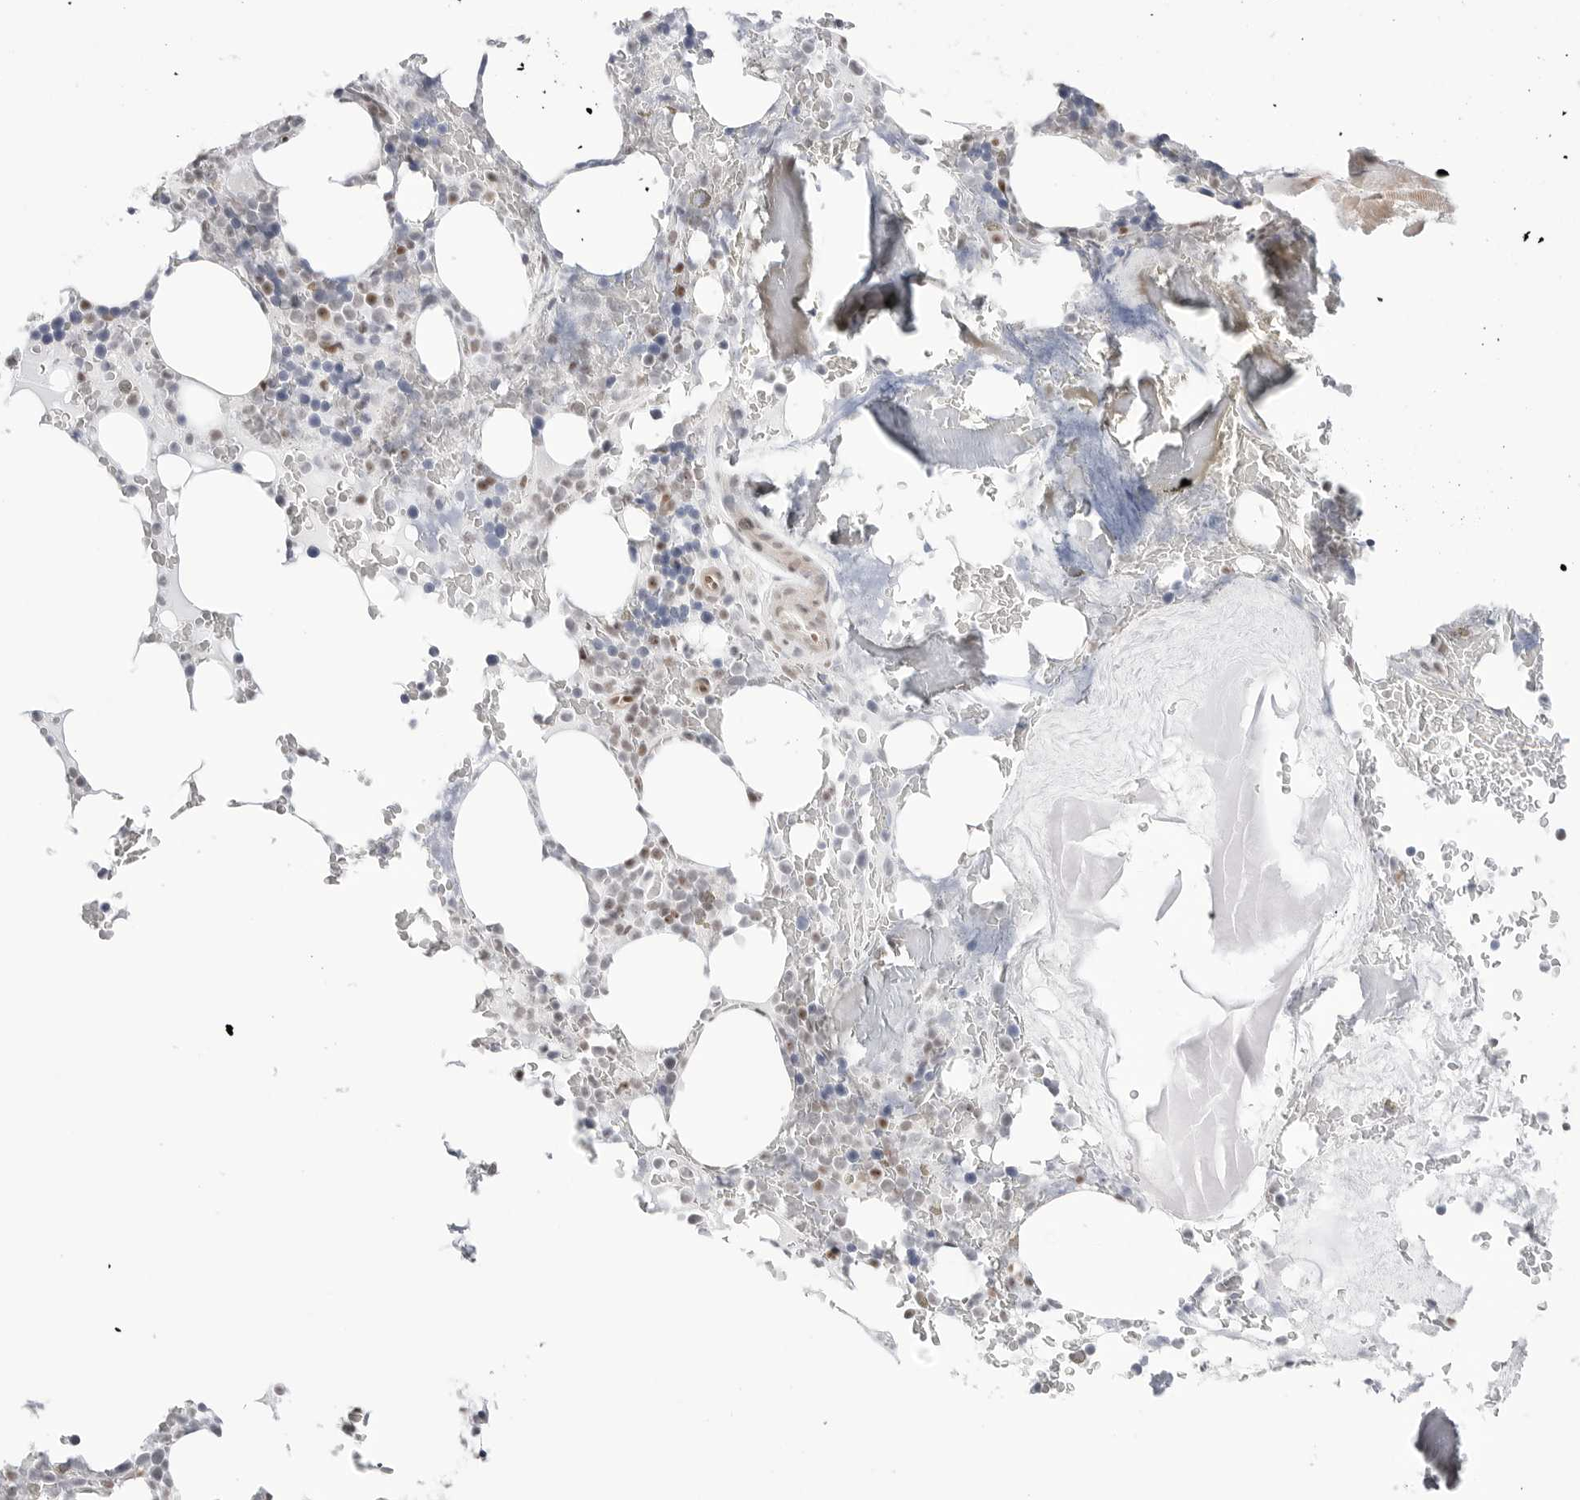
{"staining": {"intensity": "weak", "quantity": "<25%", "location": "nuclear"}, "tissue": "bone marrow", "cell_type": "Hematopoietic cells", "image_type": "normal", "snomed": [{"axis": "morphology", "description": "Normal tissue, NOS"}, {"axis": "topography", "description": "Bone marrow"}], "caption": "A high-resolution micrograph shows IHC staining of normal bone marrow, which reveals no significant expression in hematopoietic cells. (DAB (3,3'-diaminobenzidine) immunohistochemistry with hematoxylin counter stain).", "gene": "C1orf162", "patient": {"sex": "male", "age": 58}}